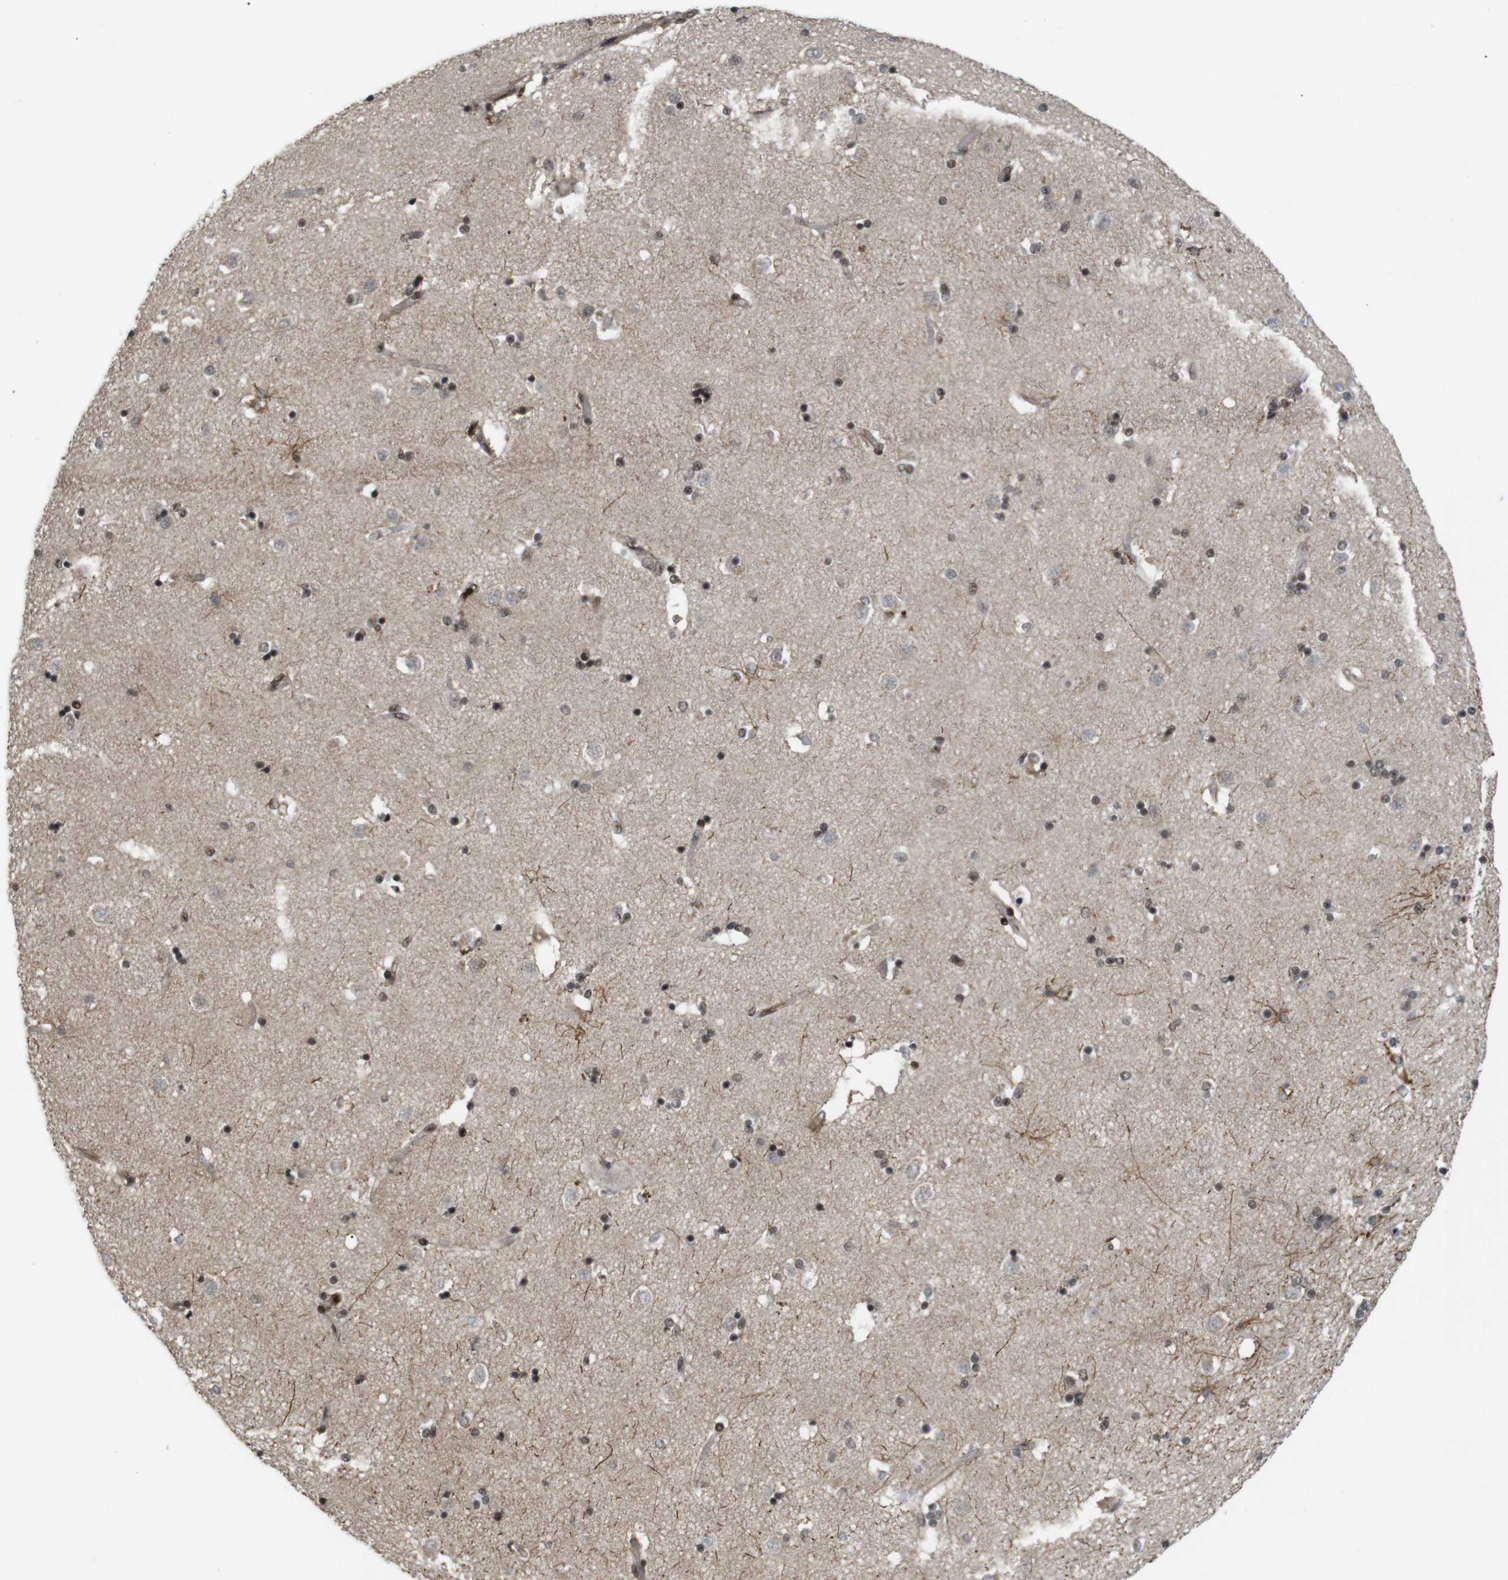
{"staining": {"intensity": "moderate", "quantity": ">75%", "location": "nuclear"}, "tissue": "caudate", "cell_type": "Glial cells", "image_type": "normal", "snomed": [{"axis": "morphology", "description": "Normal tissue, NOS"}, {"axis": "topography", "description": "Lateral ventricle wall"}], "caption": "Immunohistochemistry (DAB) staining of benign caudate displays moderate nuclear protein expression in about >75% of glial cells.", "gene": "SP2", "patient": {"sex": "female", "age": 54}}